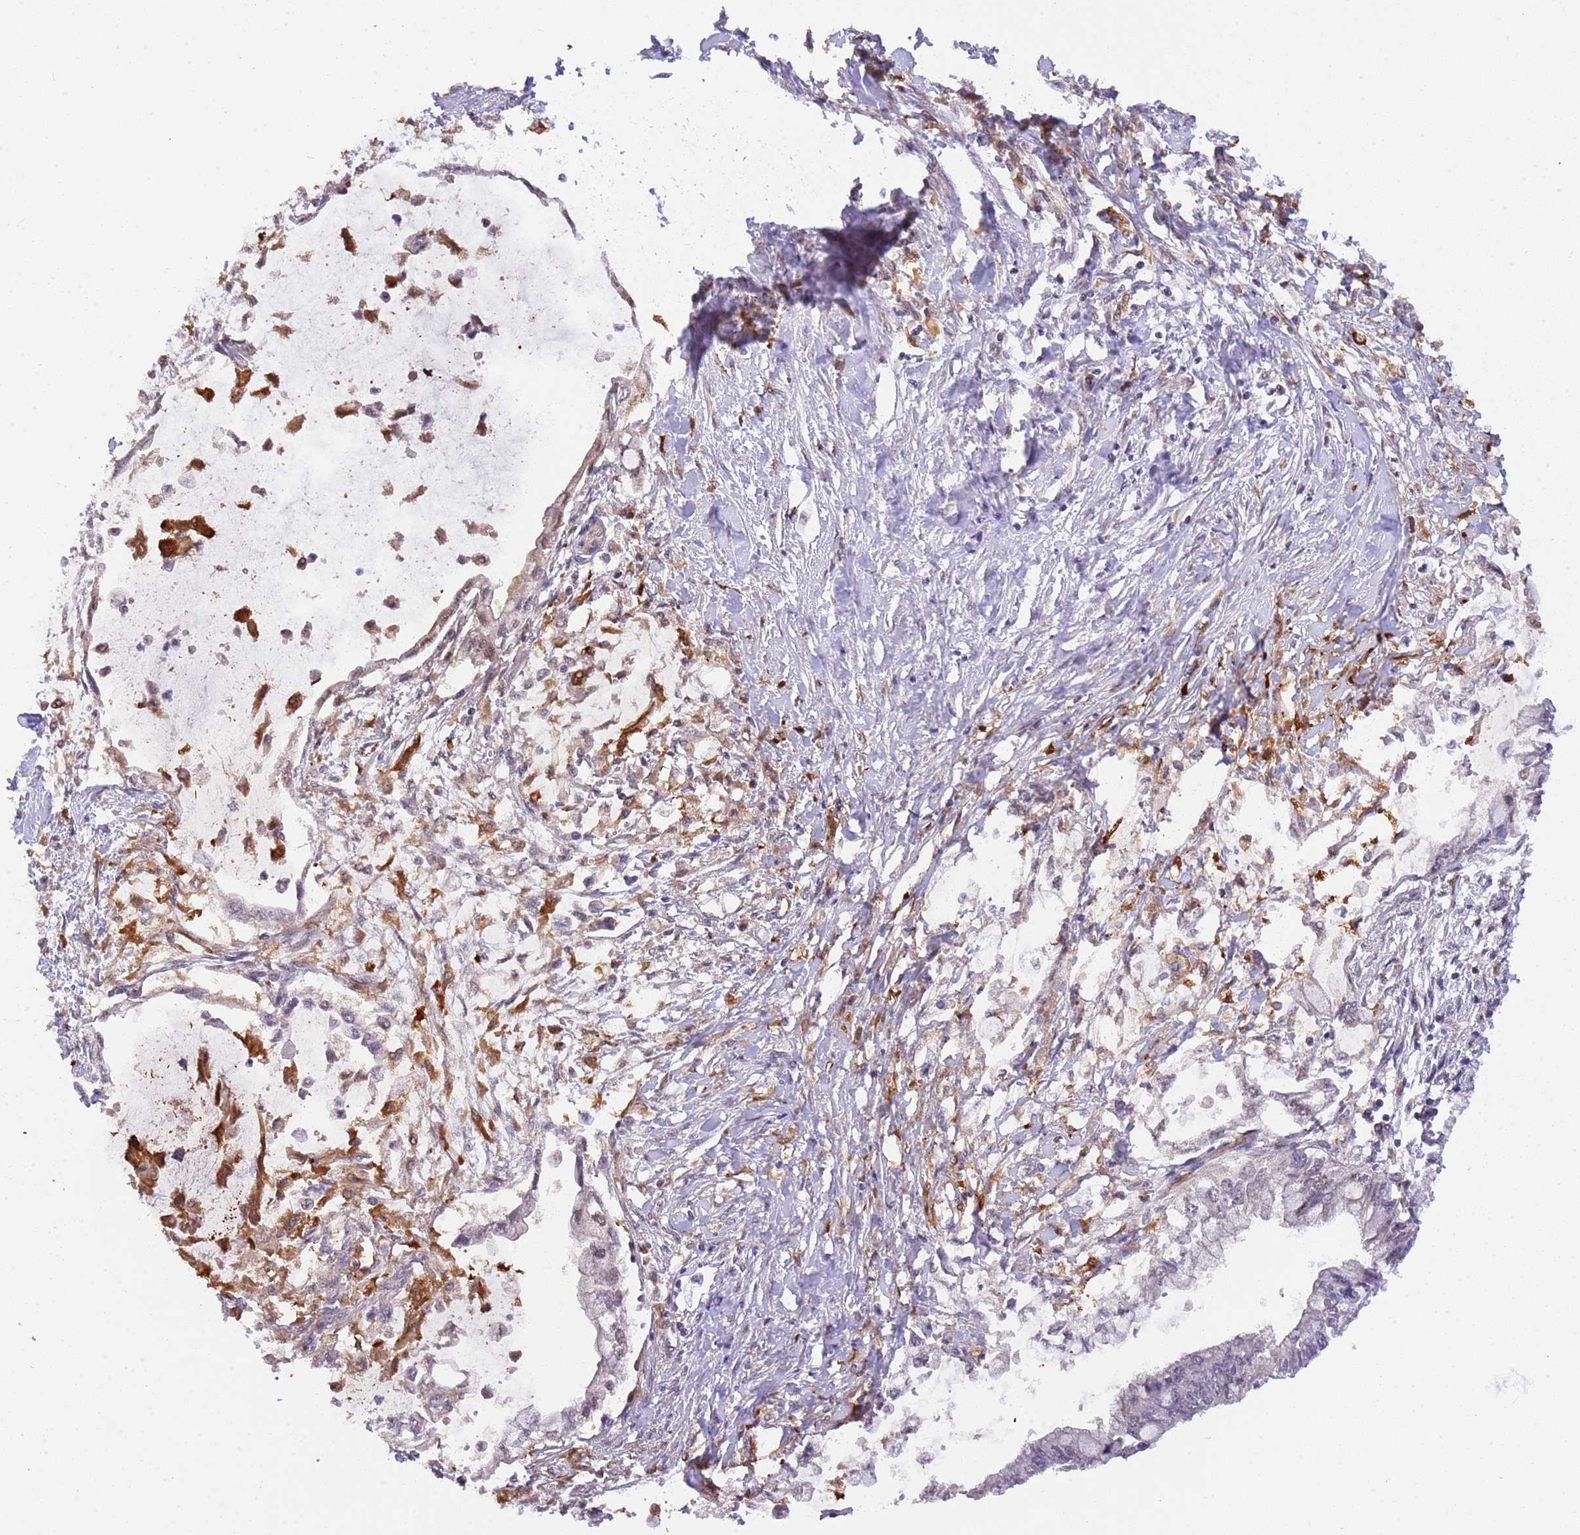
{"staining": {"intensity": "negative", "quantity": "none", "location": "none"}, "tissue": "pancreatic cancer", "cell_type": "Tumor cells", "image_type": "cancer", "snomed": [{"axis": "morphology", "description": "Adenocarcinoma, NOS"}, {"axis": "topography", "description": "Pancreas"}], "caption": "This is a histopathology image of IHC staining of pancreatic adenocarcinoma, which shows no positivity in tumor cells. The staining was performed using DAB to visualize the protein expression in brown, while the nuclei were stained in blue with hematoxylin (Magnification: 20x).", "gene": "PLSCR5", "patient": {"sex": "male", "age": 48}}